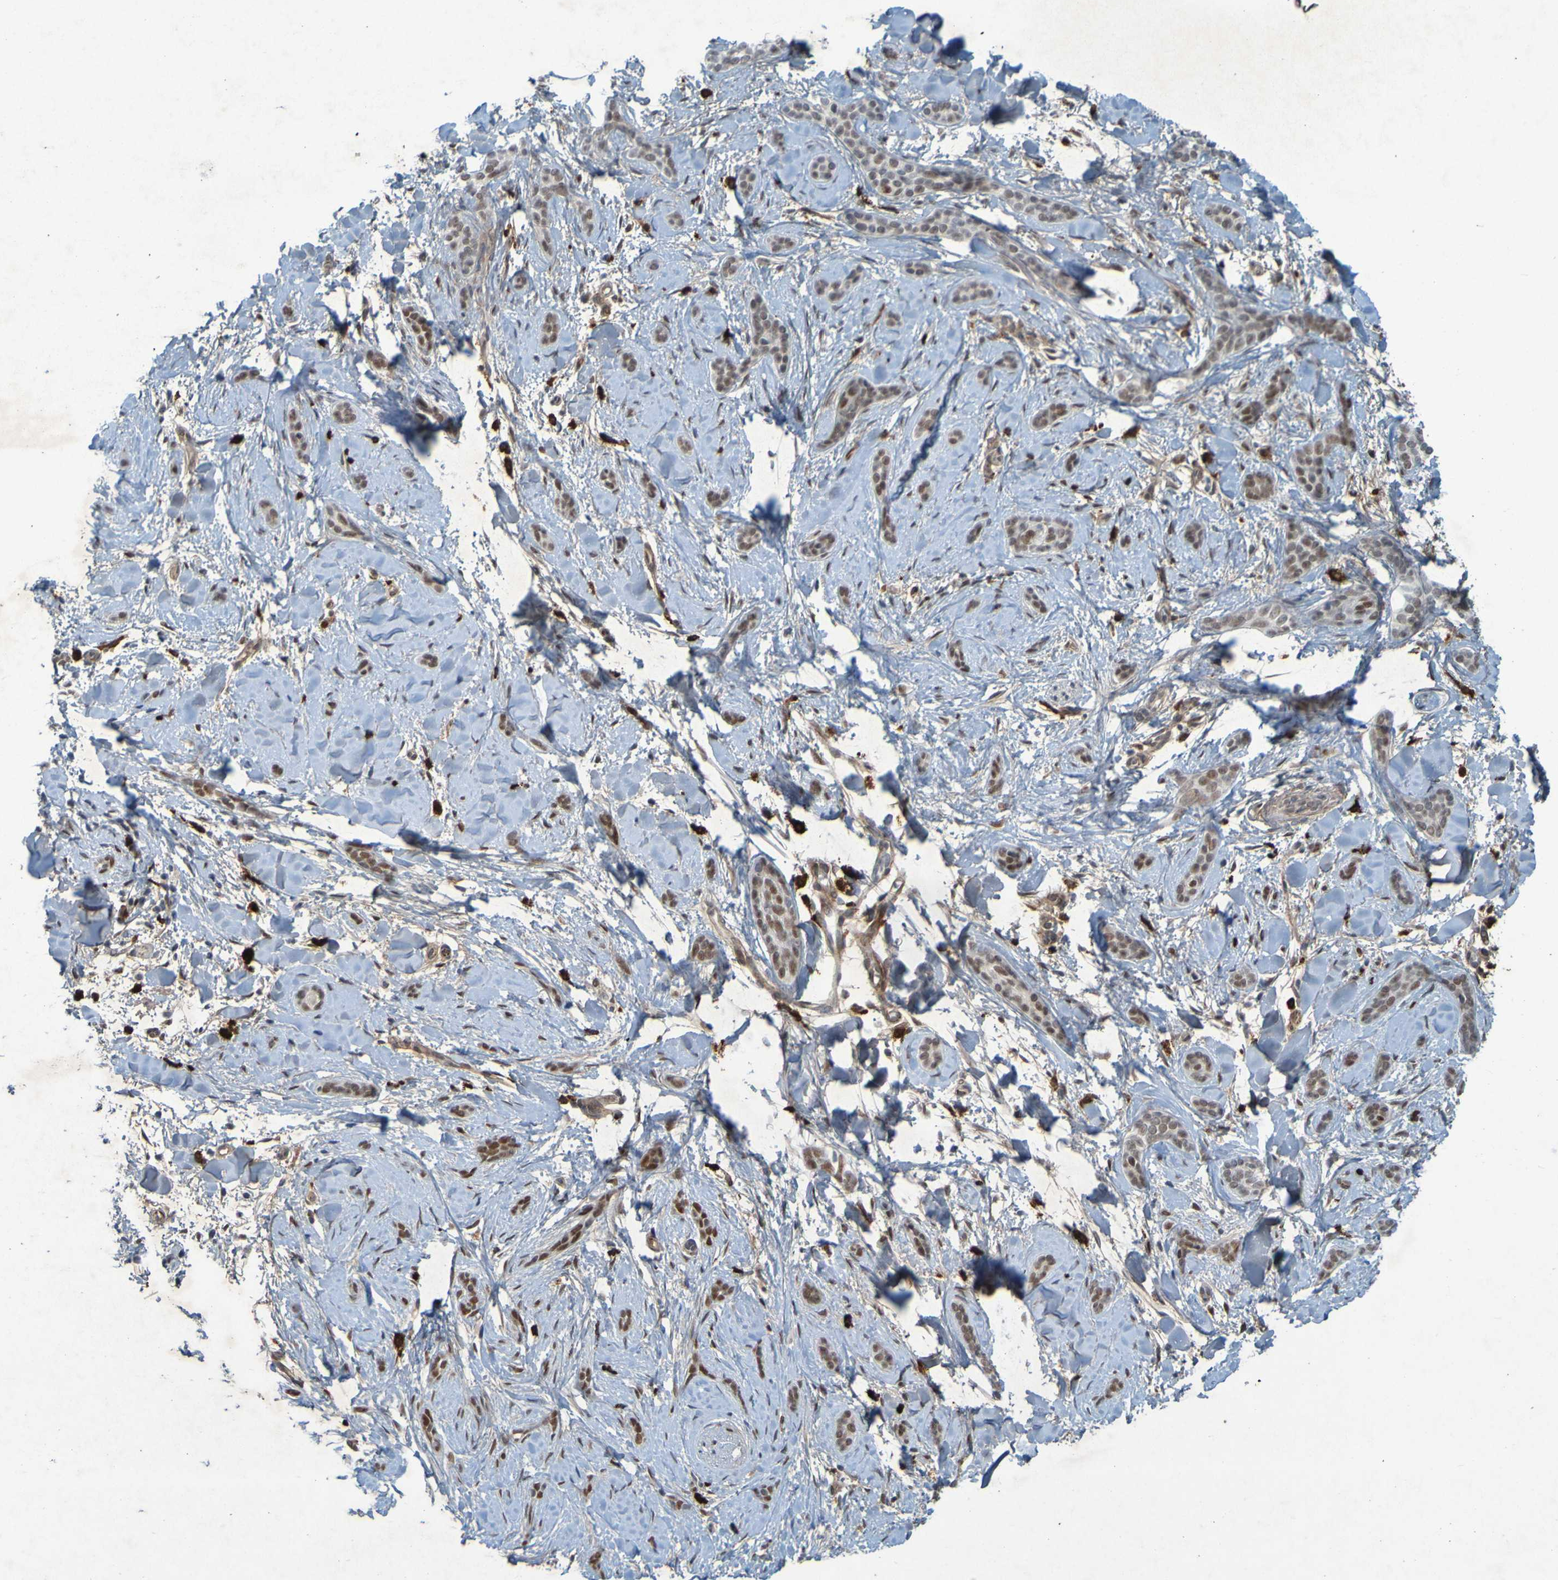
{"staining": {"intensity": "moderate", "quantity": ">75%", "location": "cytoplasmic/membranous,nuclear"}, "tissue": "skin cancer", "cell_type": "Tumor cells", "image_type": "cancer", "snomed": [{"axis": "morphology", "description": "Basal cell carcinoma"}, {"axis": "morphology", "description": "Adnexal tumor, benign"}, {"axis": "topography", "description": "Skin"}], "caption": "IHC image of neoplastic tissue: skin cancer stained using immunohistochemistry (IHC) displays medium levels of moderate protein expression localized specifically in the cytoplasmic/membranous and nuclear of tumor cells, appearing as a cytoplasmic/membranous and nuclear brown color.", "gene": "MCPH1", "patient": {"sex": "female", "age": 42}}